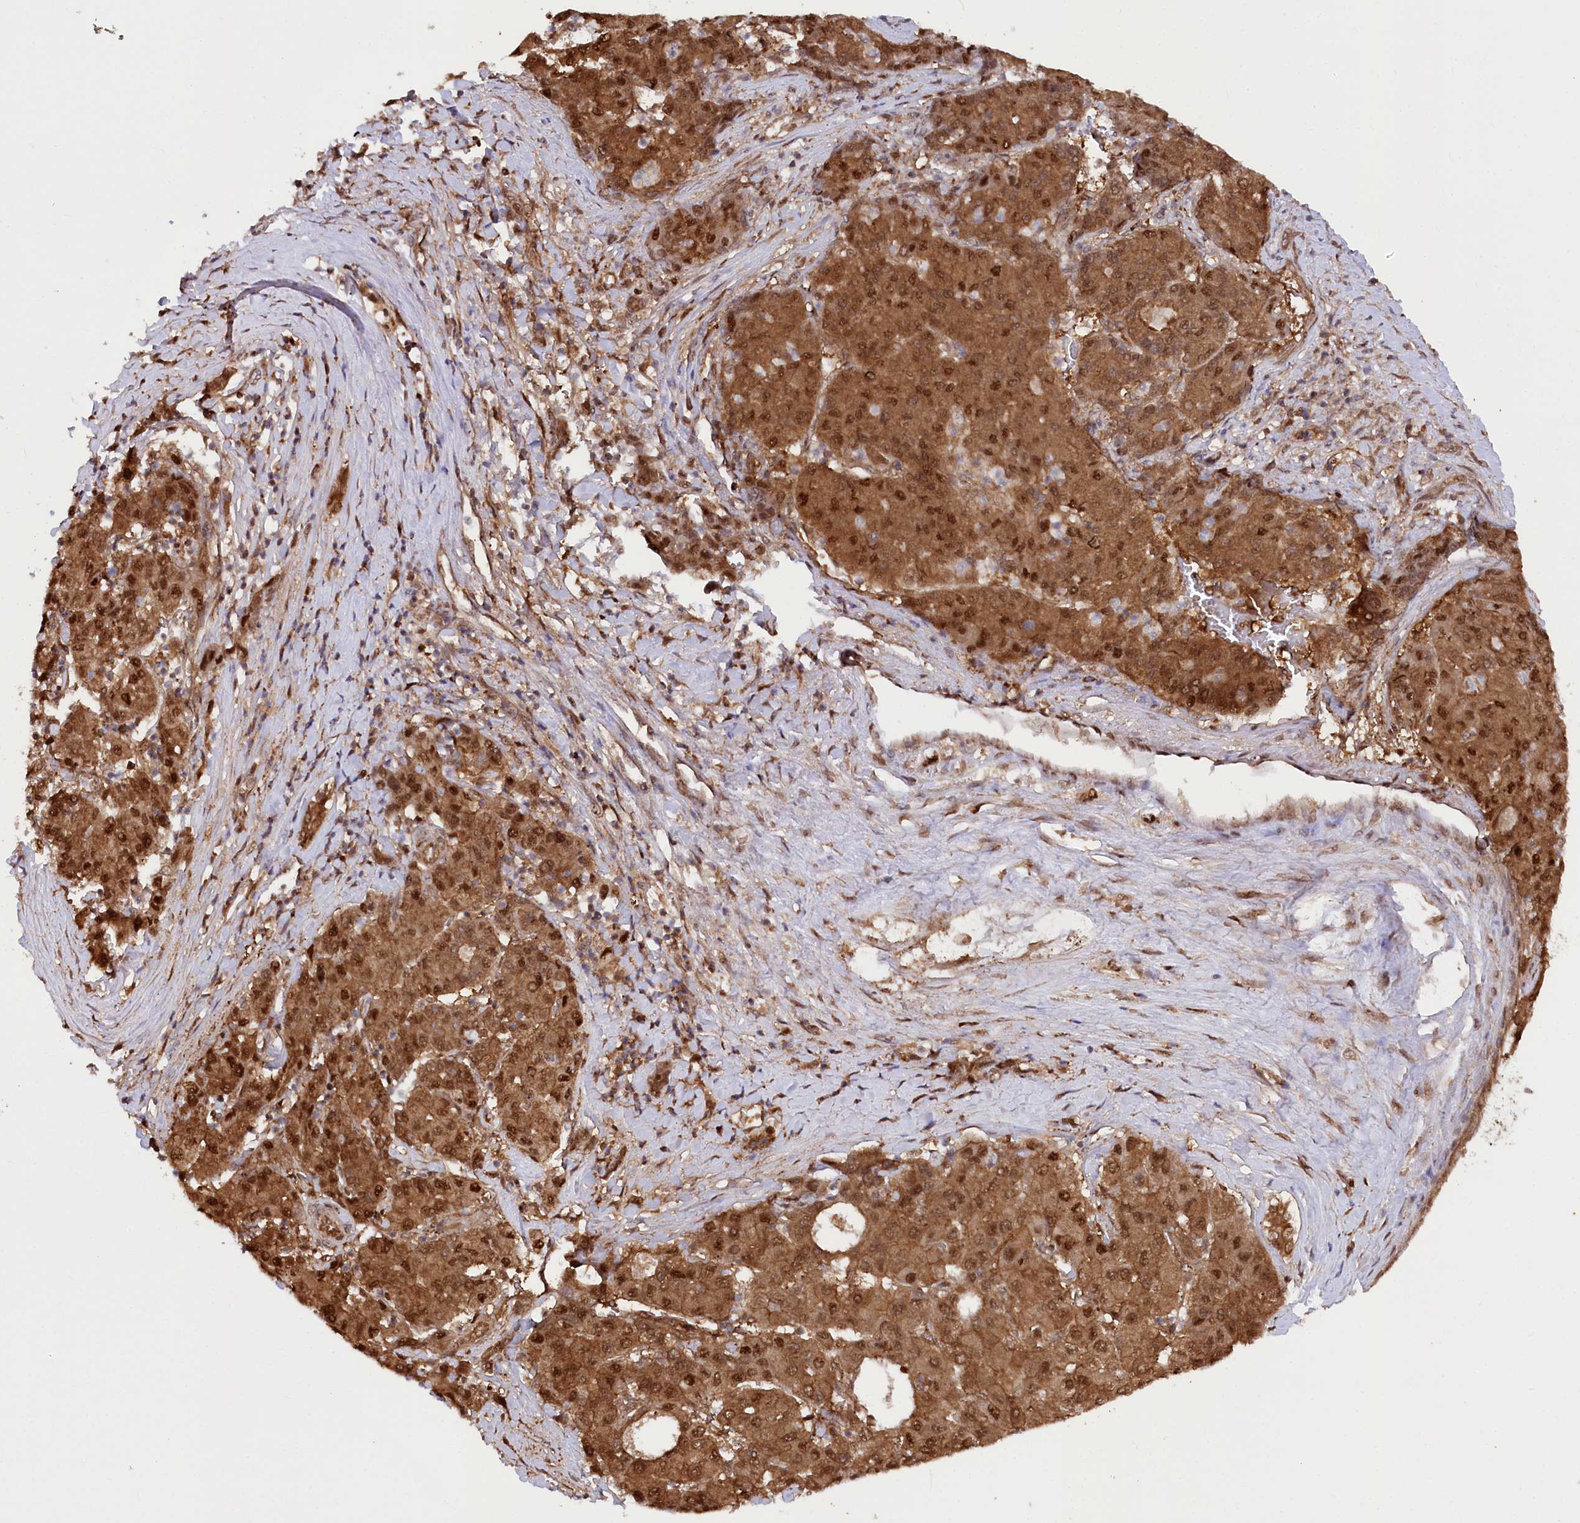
{"staining": {"intensity": "strong", "quantity": ">75%", "location": "cytoplasmic/membranous,nuclear"}, "tissue": "liver cancer", "cell_type": "Tumor cells", "image_type": "cancer", "snomed": [{"axis": "morphology", "description": "Carcinoma, Hepatocellular, NOS"}, {"axis": "topography", "description": "Liver"}], "caption": "Immunohistochemical staining of human hepatocellular carcinoma (liver) demonstrates strong cytoplasmic/membranous and nuclear protein positivity in approximately >75% of tumor cells.", "gene": "PSMA1", "patient": {"sex": "male", "age": 65}}